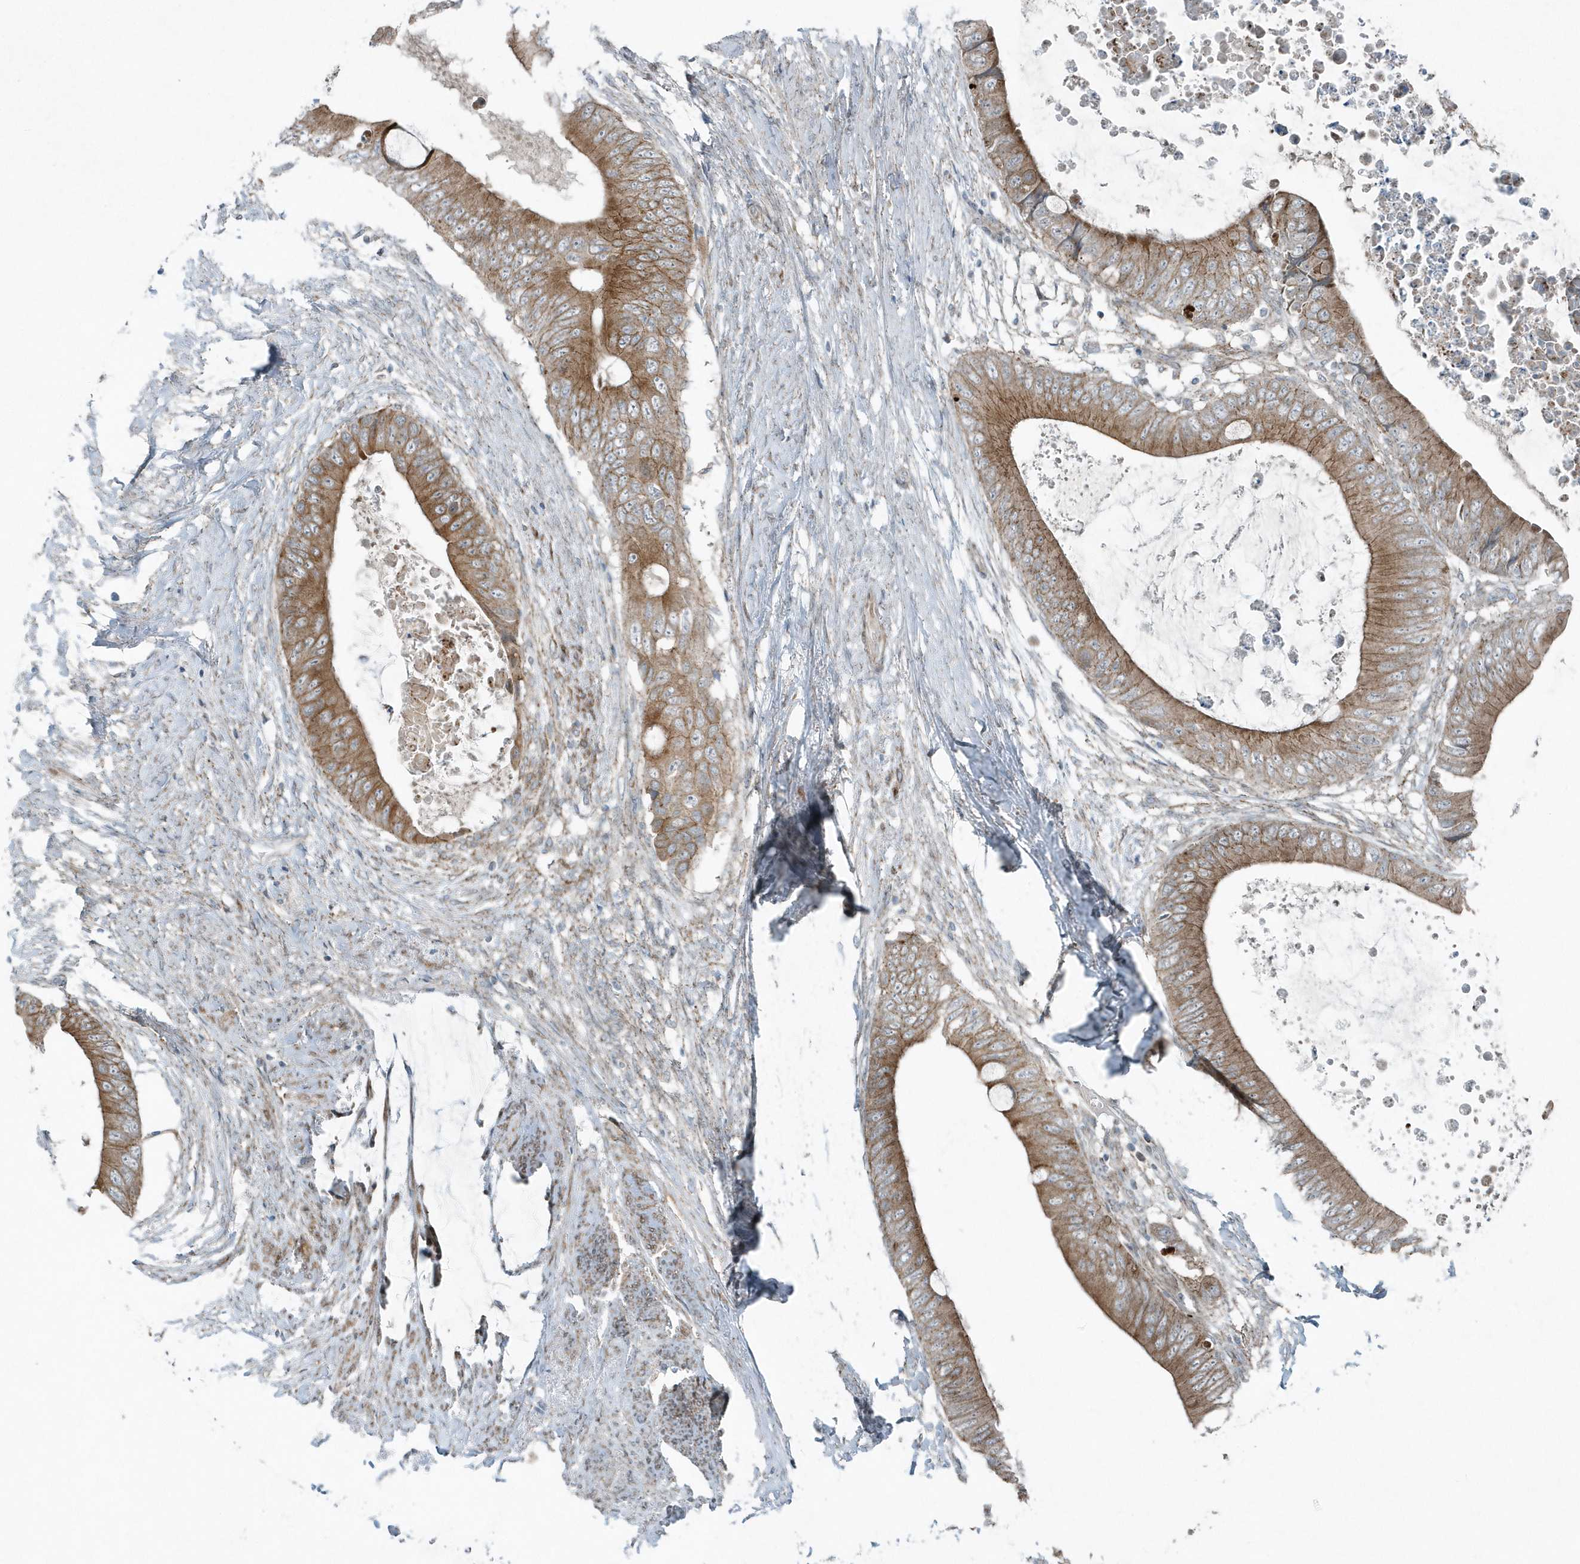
{"staining": {"intensity": "moderate", "quantity": ">75%", "location": "cytoplasmic/membranous"}, "tissue": "colorectal cancer", "cell_type": "Tumor cells", "image_type": "cancer", "snomed": [{"axis": "morphology", "description": "Normal tissue, NOS"}, {"axis": "morphology", "description": "Adenocarcinoma, NOS"}, {"axis": "topography", "description": "Rectum"}, {"axis": "topography", "description": "Peripheral nerve tissue"}], "caption": "The photomicrograph demonstrates a brown stain indicating the presence of a protein in the cytoplasmic/membranous of tumor cells in colorectal cancer (adenocarcinoma).", "gene": "GCC2", "patient": {"sex": "female", "age": 77}}